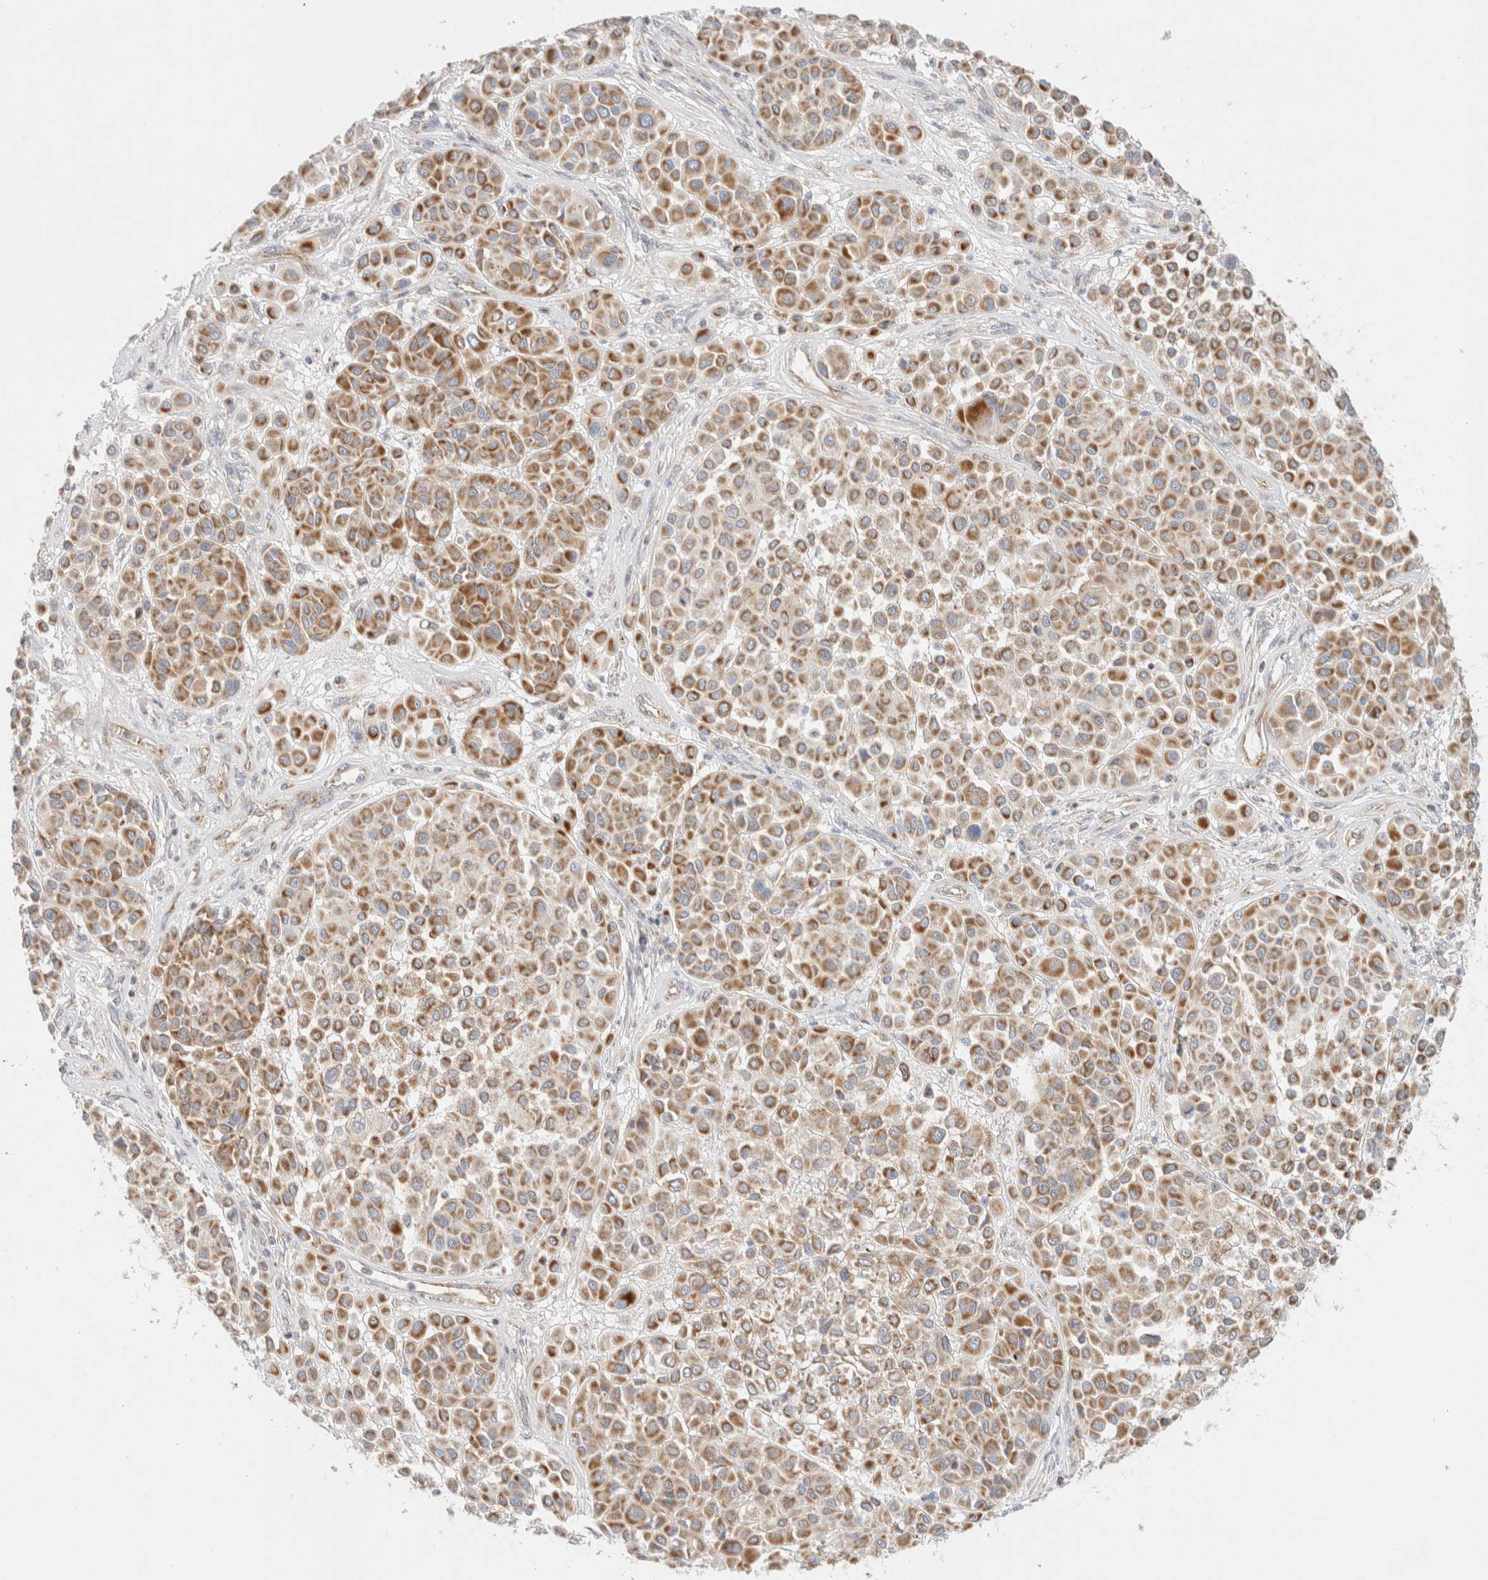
{"staining": {"intensity": "strong", "quantity": ">75%", "location": "cytoplasmic/membranous"}, "tissue": "melanoma", "cell_type": "Tumor cells", "image_type": "cancer", "snomed": [{"axis": "morphology", "description": "Malignant melanoma, Metastatic site"}, {"axis": "topography", "description": "Soft tissue"}], "caption": "Malignant melanoma (metastatic site) was stained to show a protein in brown. There is high levels of strong cytoplasmic/membranous staining in about >75% of tumor cells.", "gene": "MRM3", "patient": {"sex": "male", "age": 41}}